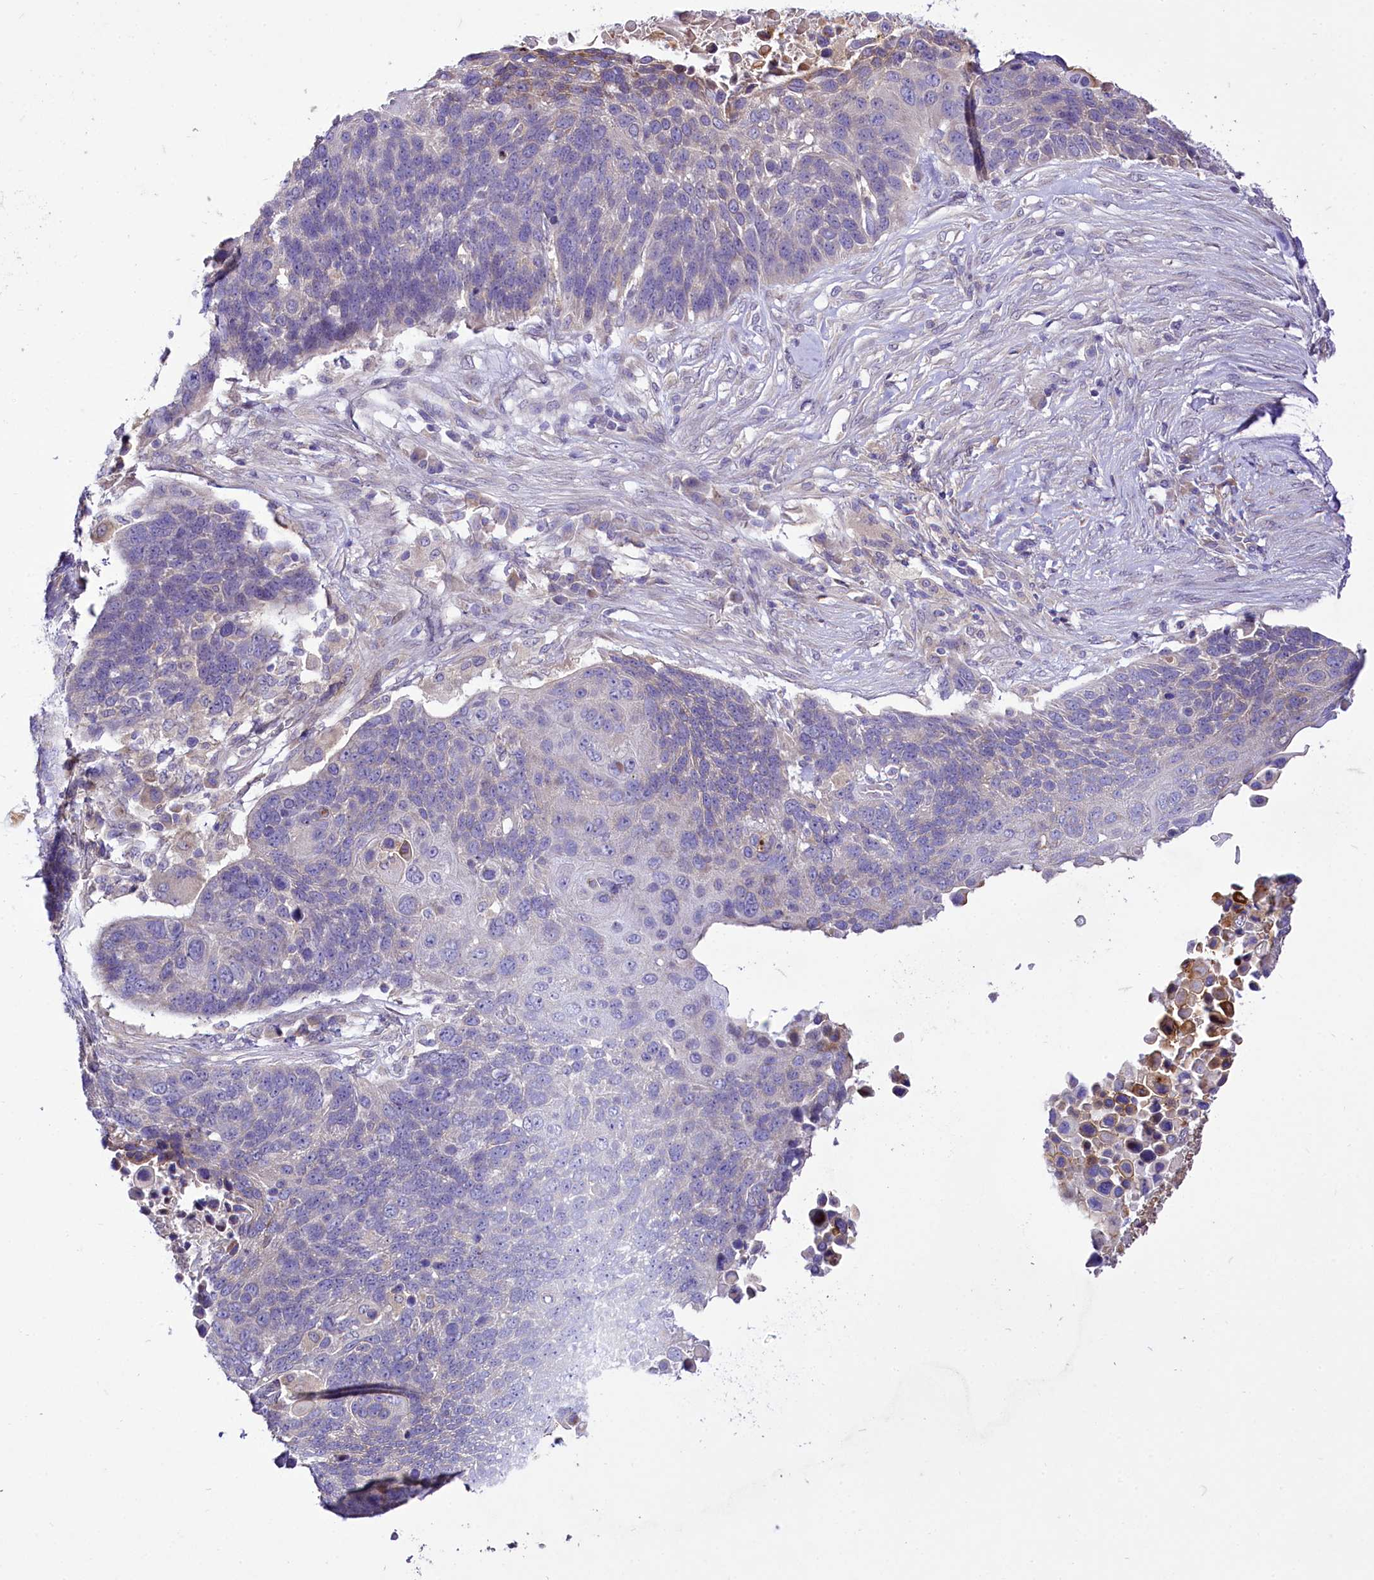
{"staining": {"intensity": "negative", "quantity": "none", "location": "none"}, "tissue": "lung cancer", "cell_type": "Tumor cells", "image_type": "cancer", "snomed": [{"axis": "morphology", "description": "Normal tissue, NOS"}, {"axis": "morphology", "description": "Squamous cell carcinoma, NOS"}, {"axis": "topography", "description": "Lymph node"}, {"axis": "topography", "description": "Lung"}], "caption": "Lung squamous cell carcinoma was stained to show a protein in brown. There is no significant staining in tumor cells.", "gene": "ZC3H12C", "patient": {"sex": "male", "age": 66}}